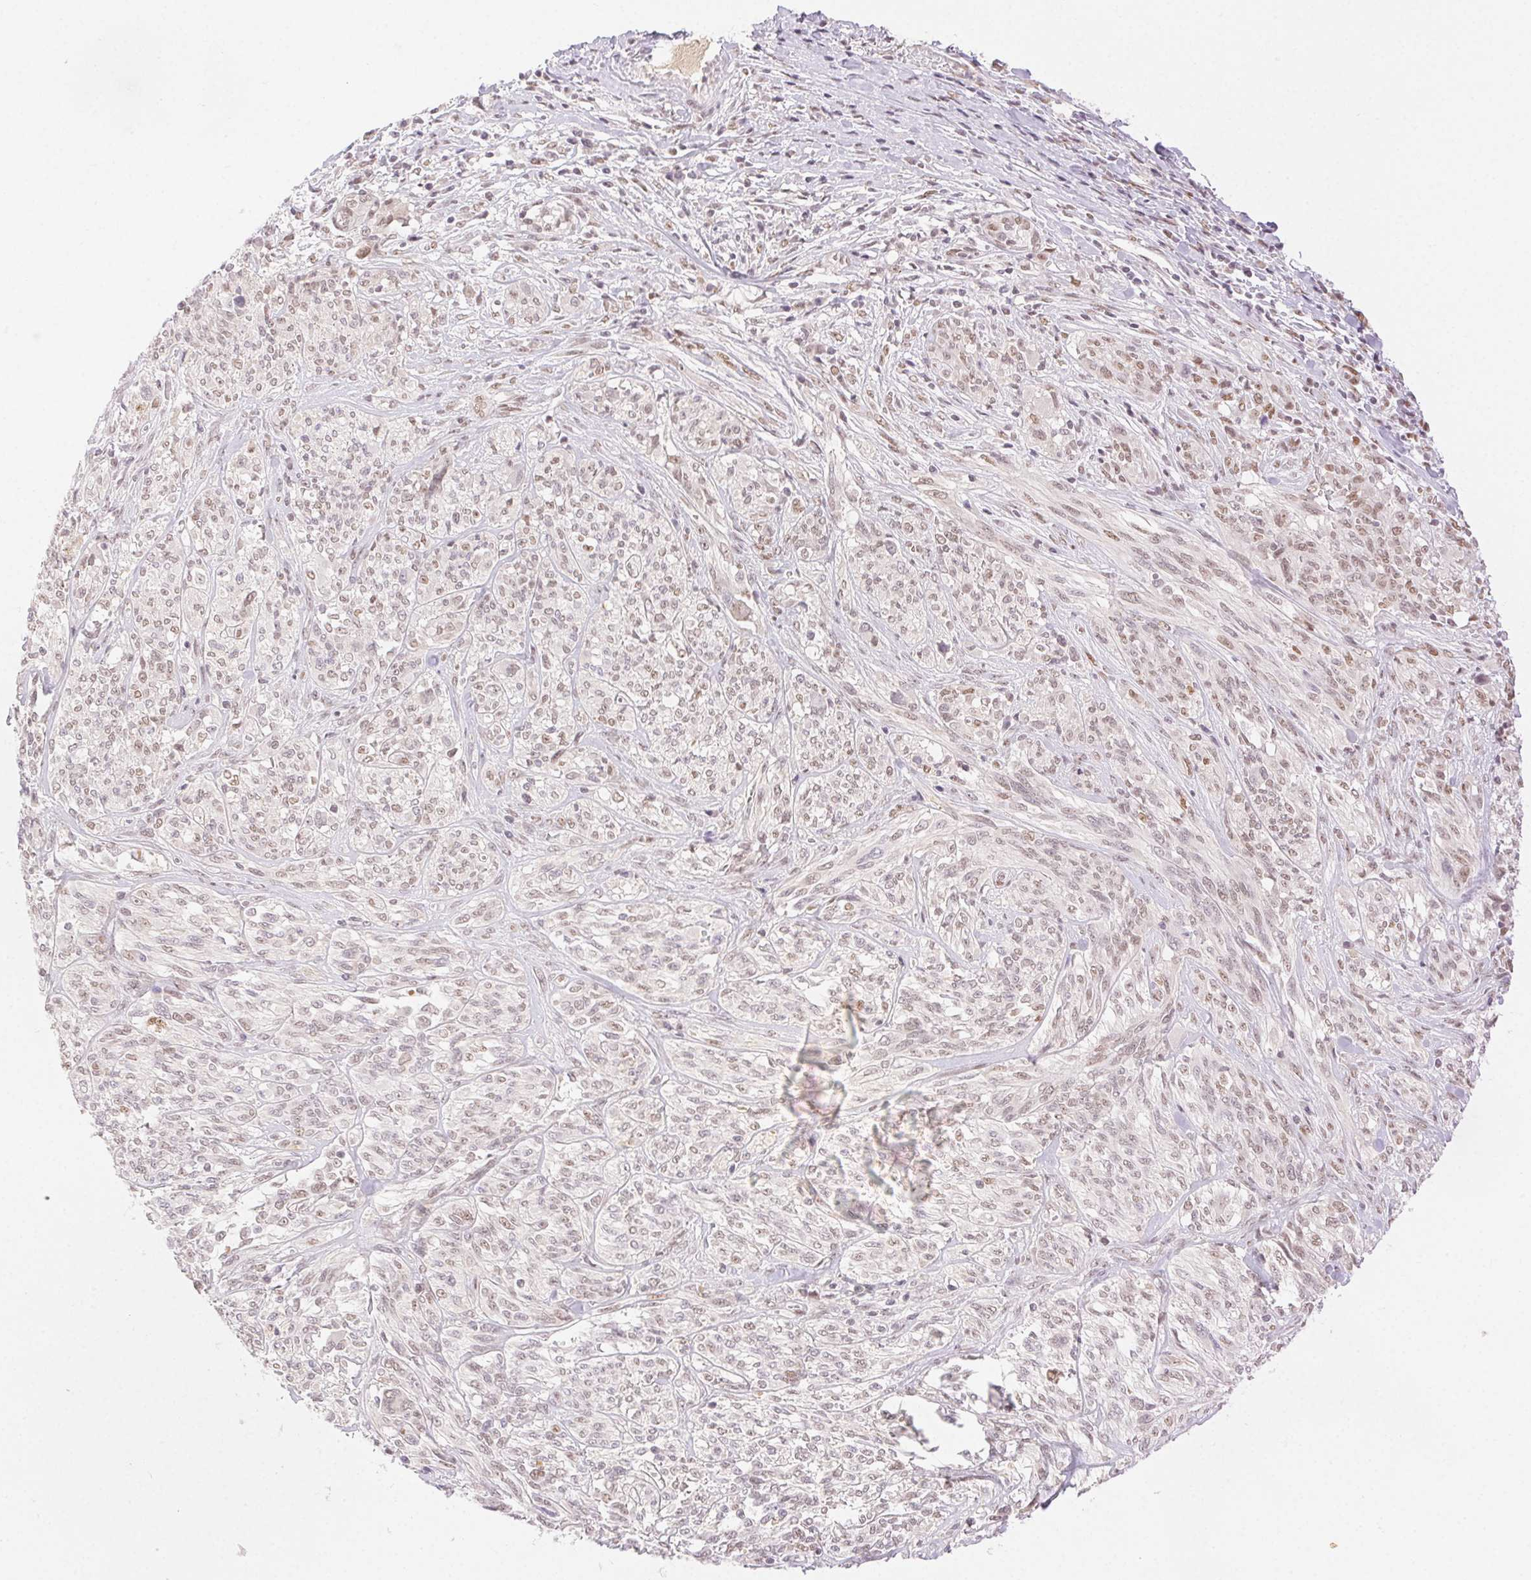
{"staining": {"intensity": "moderate", "quantity": "25%-75%", "location": "nuclear"}, "tissue": "melanoma", "cell_type": "Tumor cells", "image_type": "cancer", "snomed": [{"axis": "morphology", "description": "Malignant melanoma, NOS"}, {"axis": "topography", "description": "Skin"}], "caption": "Human malignant melanoma stained with a protein marker shows moderate staining in tumor cells.", "gene": "H2AZ2", "patient": {"sex": "female", "age": 91}}